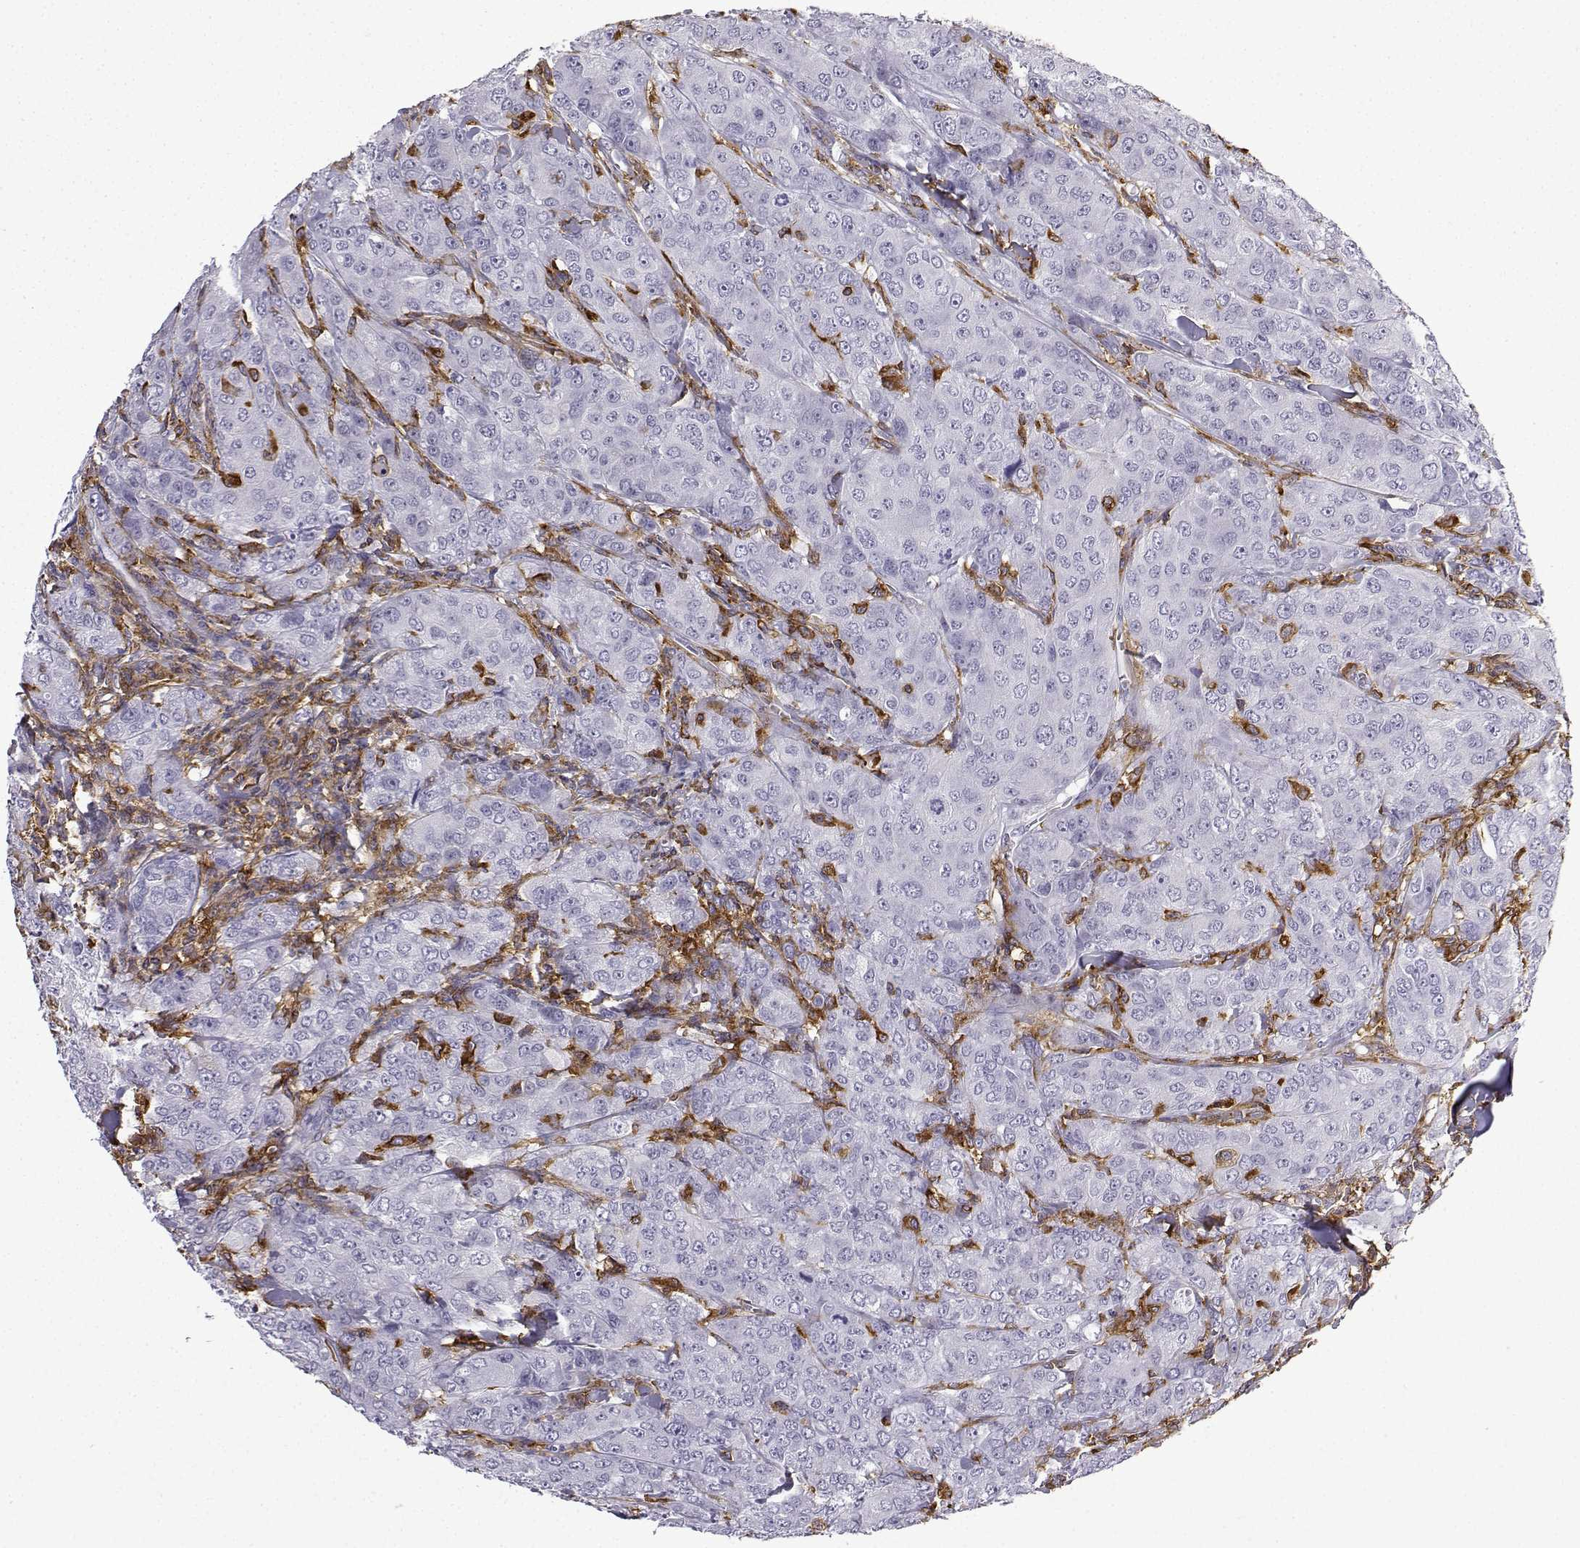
{"staining": {"intensity": "negative", "quantity": "none", "location": "none"}, "tissue": "breast cancer", "cell_type": "Tumor cells", "image_type": "cancer", "snomed": [{"axis": "morphology", "description": "Duct carcinoma"}, {"axis": "topography", "description": "Breast"}], "caption": "A high-resolution photomicrograph shows immunohistochemistry (IHC) staining of breast cancer, which displays no significant staining in tumor cells.", "gene": "DOCK10", "patient": {"sex": "female", "age": 43}}